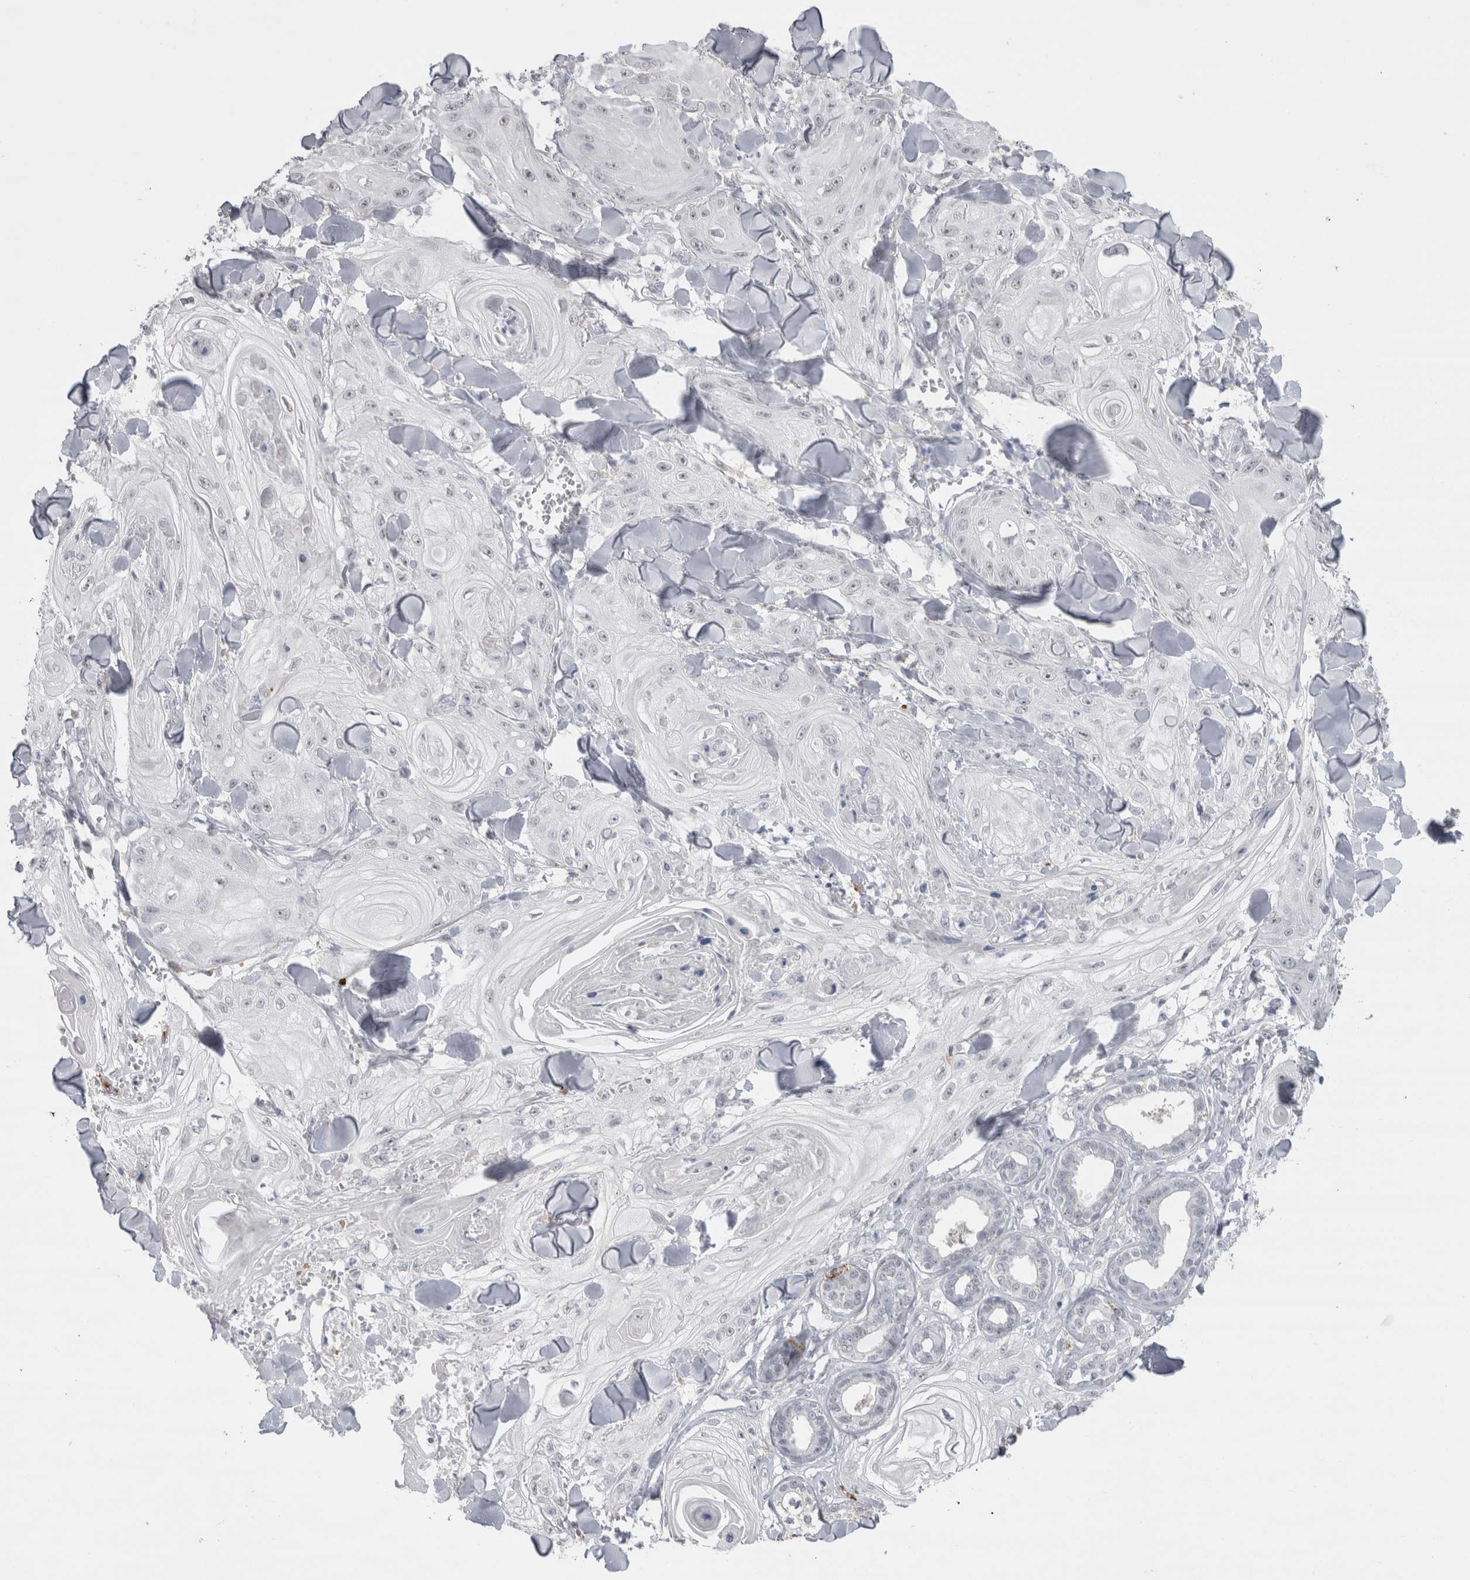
{"staining": {"intensity": "negative", "quantity": "none", "location": "none"}, "tissue": "skin cancer", "cell_type": "Tumor cells", "image_type": "cancer", "snomed": [{"axis": "morphology", "description": "Squamous cell carcinoma, NOS"}, {"axis": "topography", "description": "Skin"}], "caption": "Immunohistochemistry (IHC) histopathology image of squamous cell carcinoma (skin) stained for a protein (brown), which reveals no expression in tumor cells. Brightfield microscopy of immunohistochemistry (IHC) stained with DAB (3,3'-diaminobenzidine) (brown) and hematoxylin (blue), captured at high magnification.", "gene": "CDH17", "patient": {"sex": "male", "age": 74}}